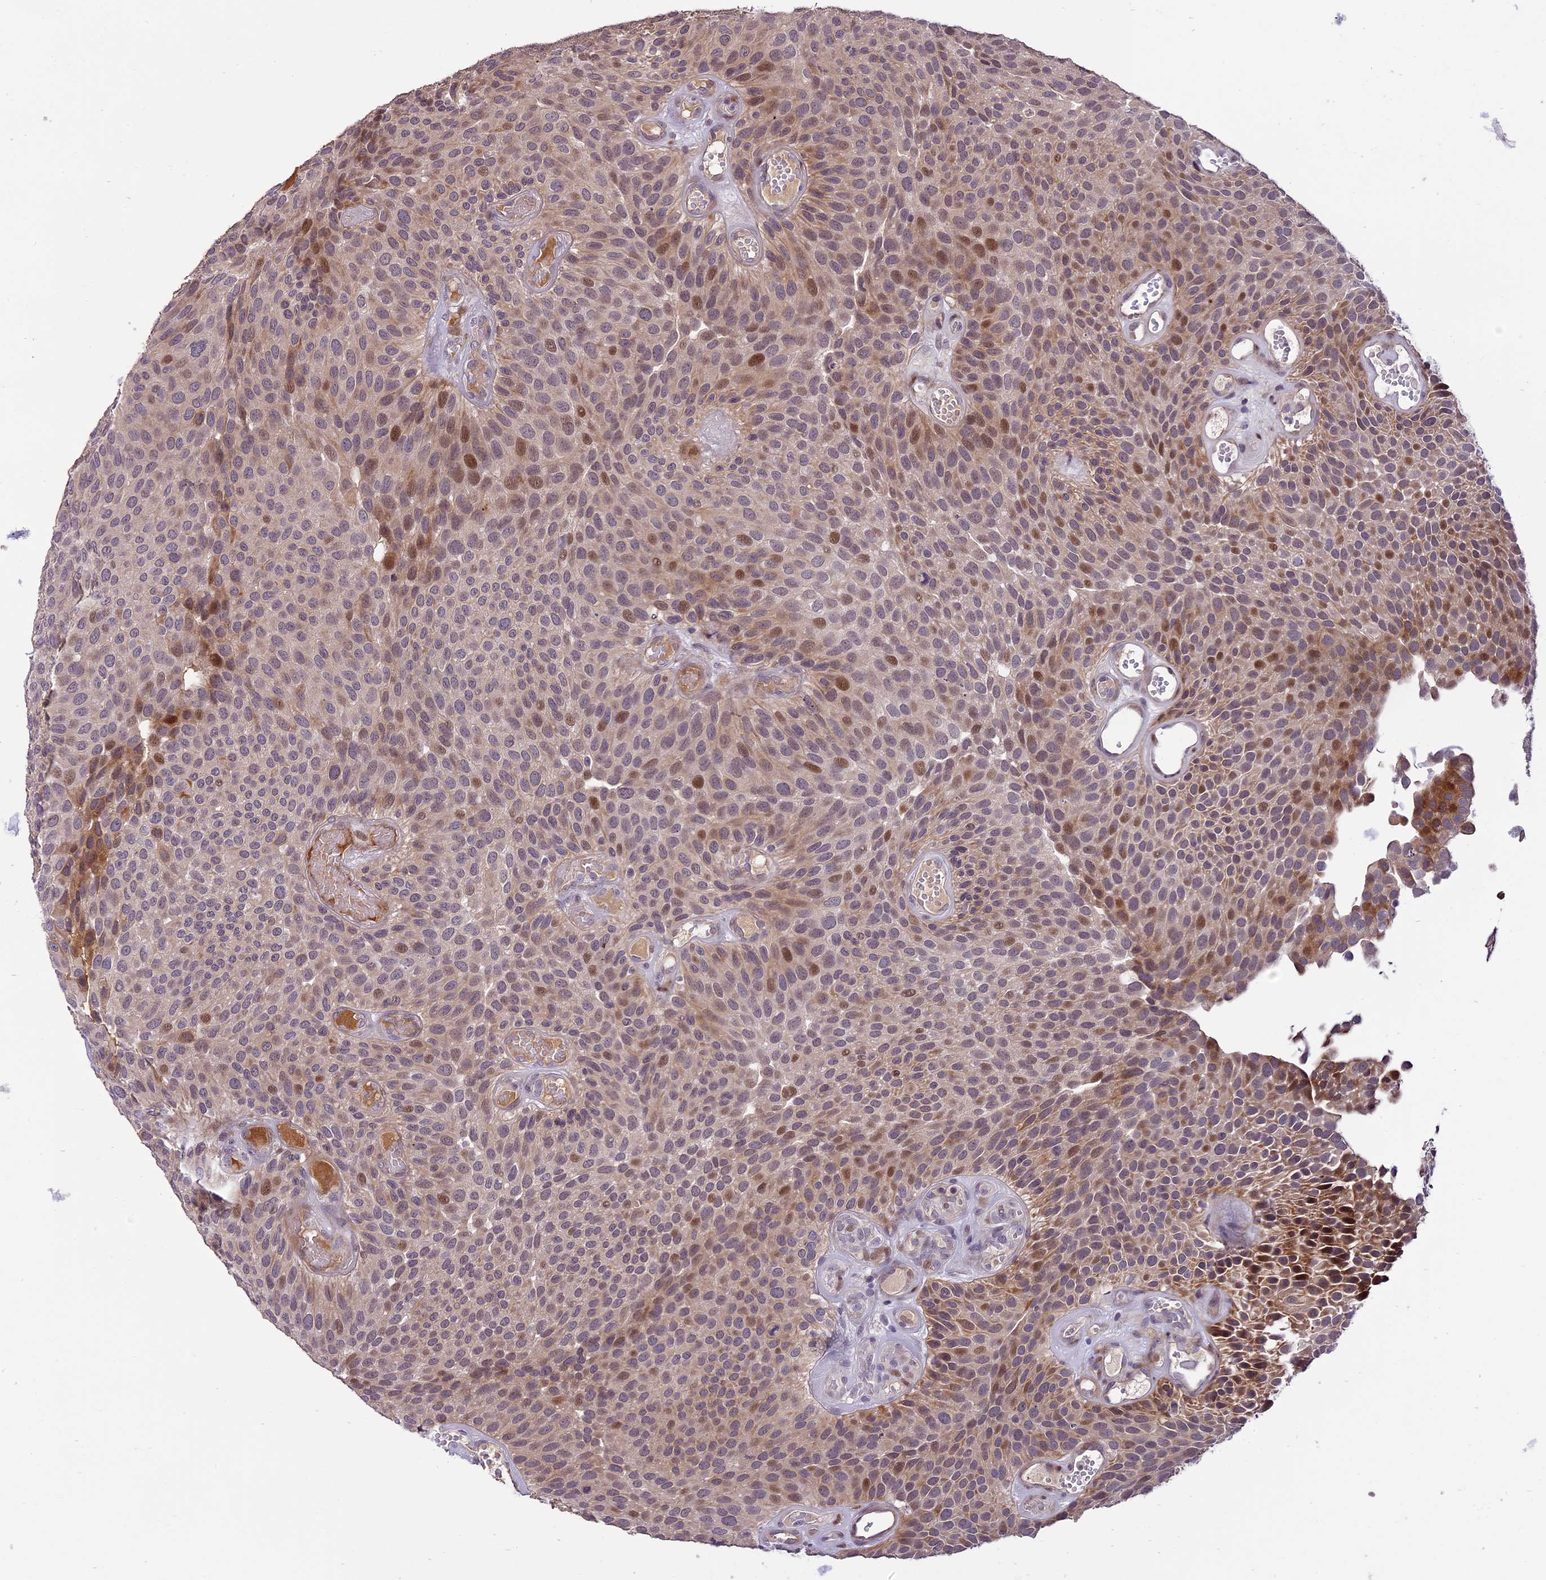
{"staining": {"intensity": "moderate", "quantity": "<25%", "location": "cytoplasmic/membranous,nuclear"}, "tissue": "urothelial cancer", "cell_type": "Tumor cells", "image_type": "cancer", "snomed": [{"axis": "morphology", "description": "Urothelial carcinoma, Low grade"}, {"axis": "topography", "description": "Urinary bladder"}], "caption": "This image exhibits IHC staining of human urothelial carcinoma (low-grade), with low moderate cytoplasmic/membranous and nuclear staining in approximately <25% of tumor cells.", "gene": "ENHO", "patient": {"sex": "male", "age": 89}}